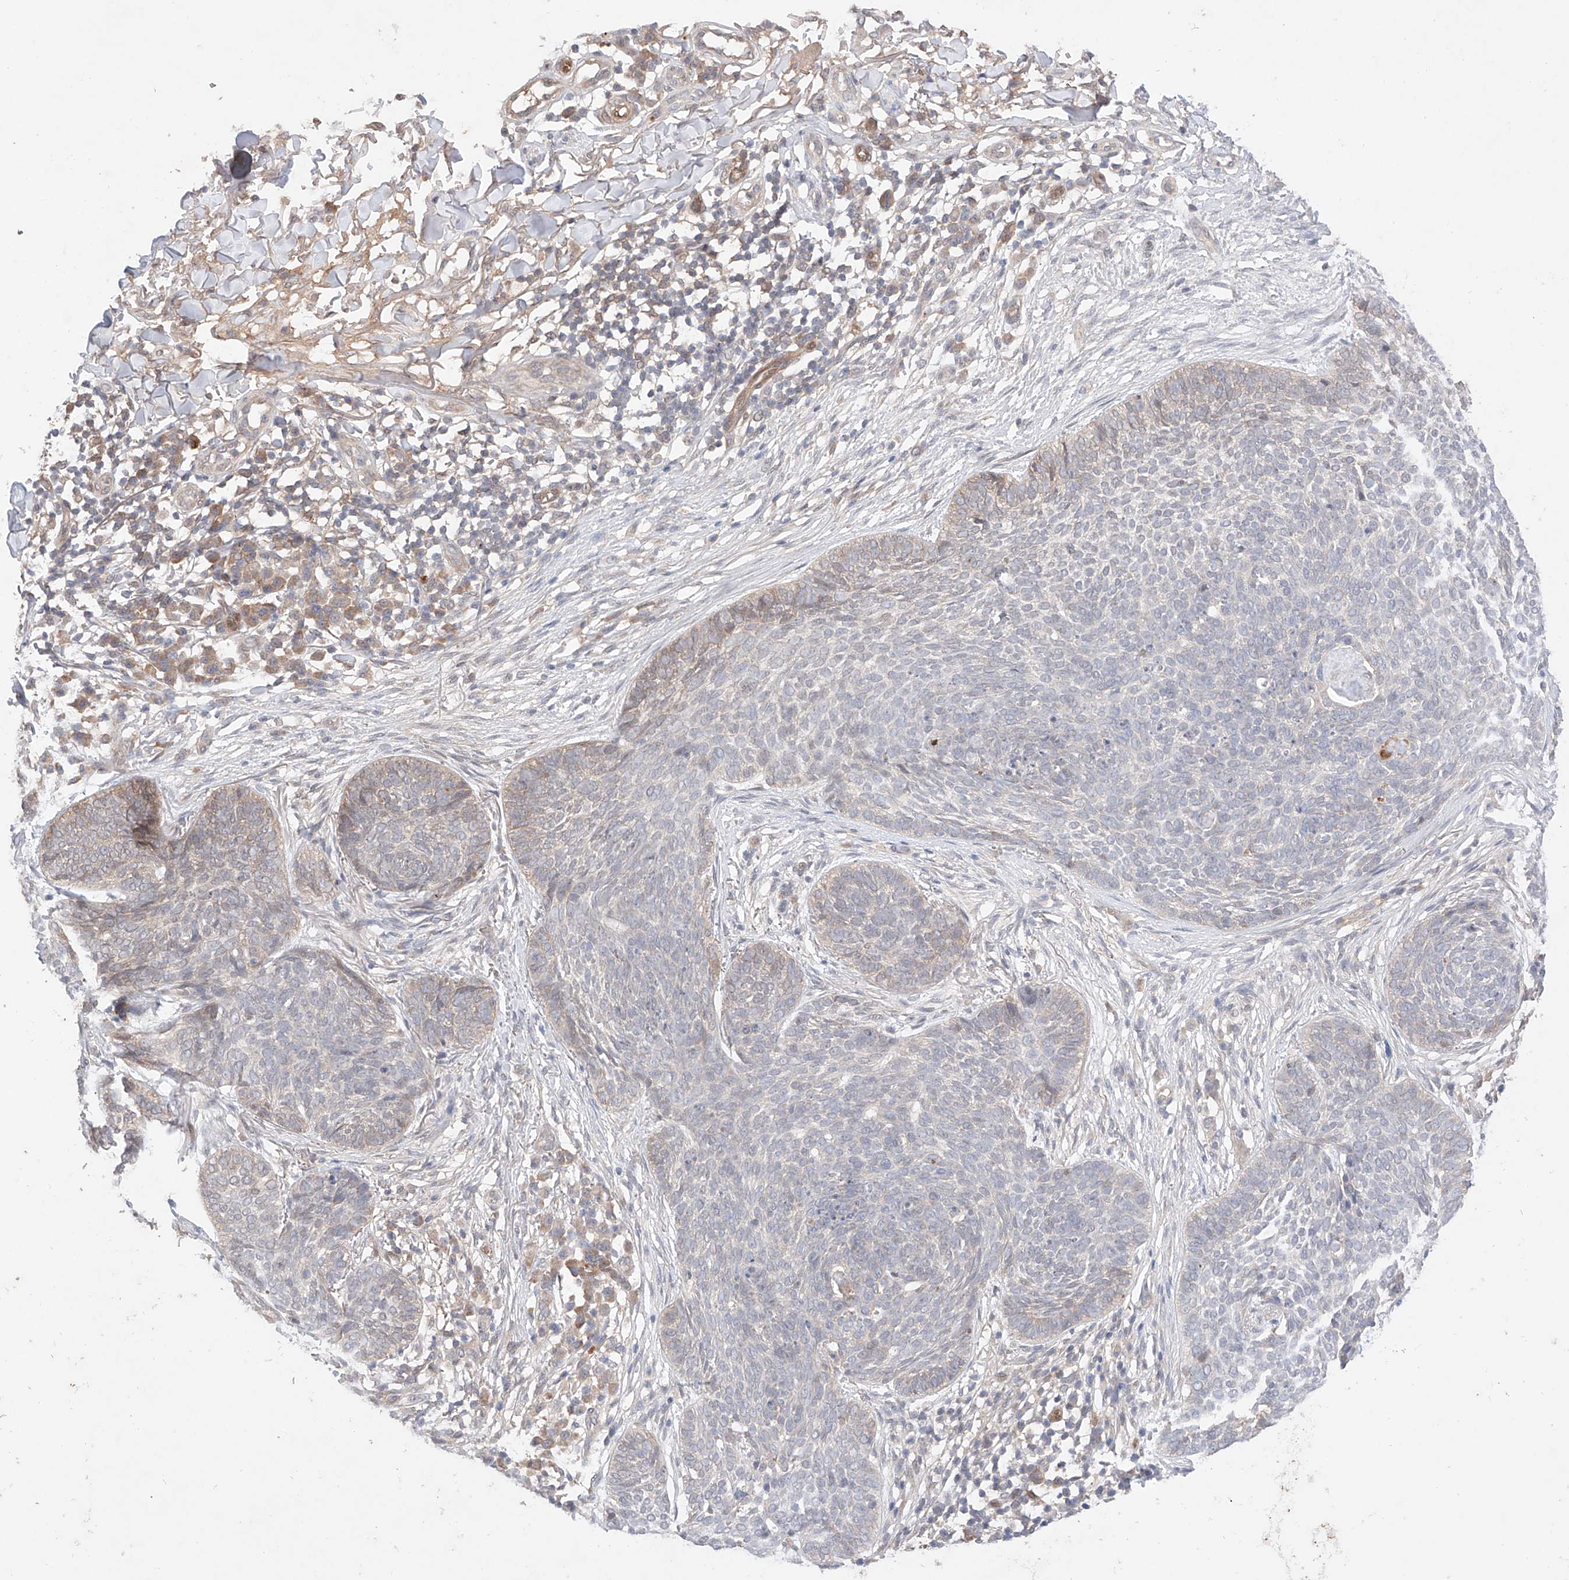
{"staining": {"intensity": "negative", "quantity": "none", "location": "none"}, "tissue": "skin cancer", "cell_type": "Tumor cells", "image_type": "cancer", "snomed": [{"axis": "morphology", "description": "Basal cell carcinoma"}, {"axis": "topography", "description": "Skin"}], "caption": "Immunohistochemistry (IHC) of skin cancer (basal cell carcinoma) displays no expression in tumor cells.", "gene": "ZNF124", "patient": {"sex": "female", "age": 64}}